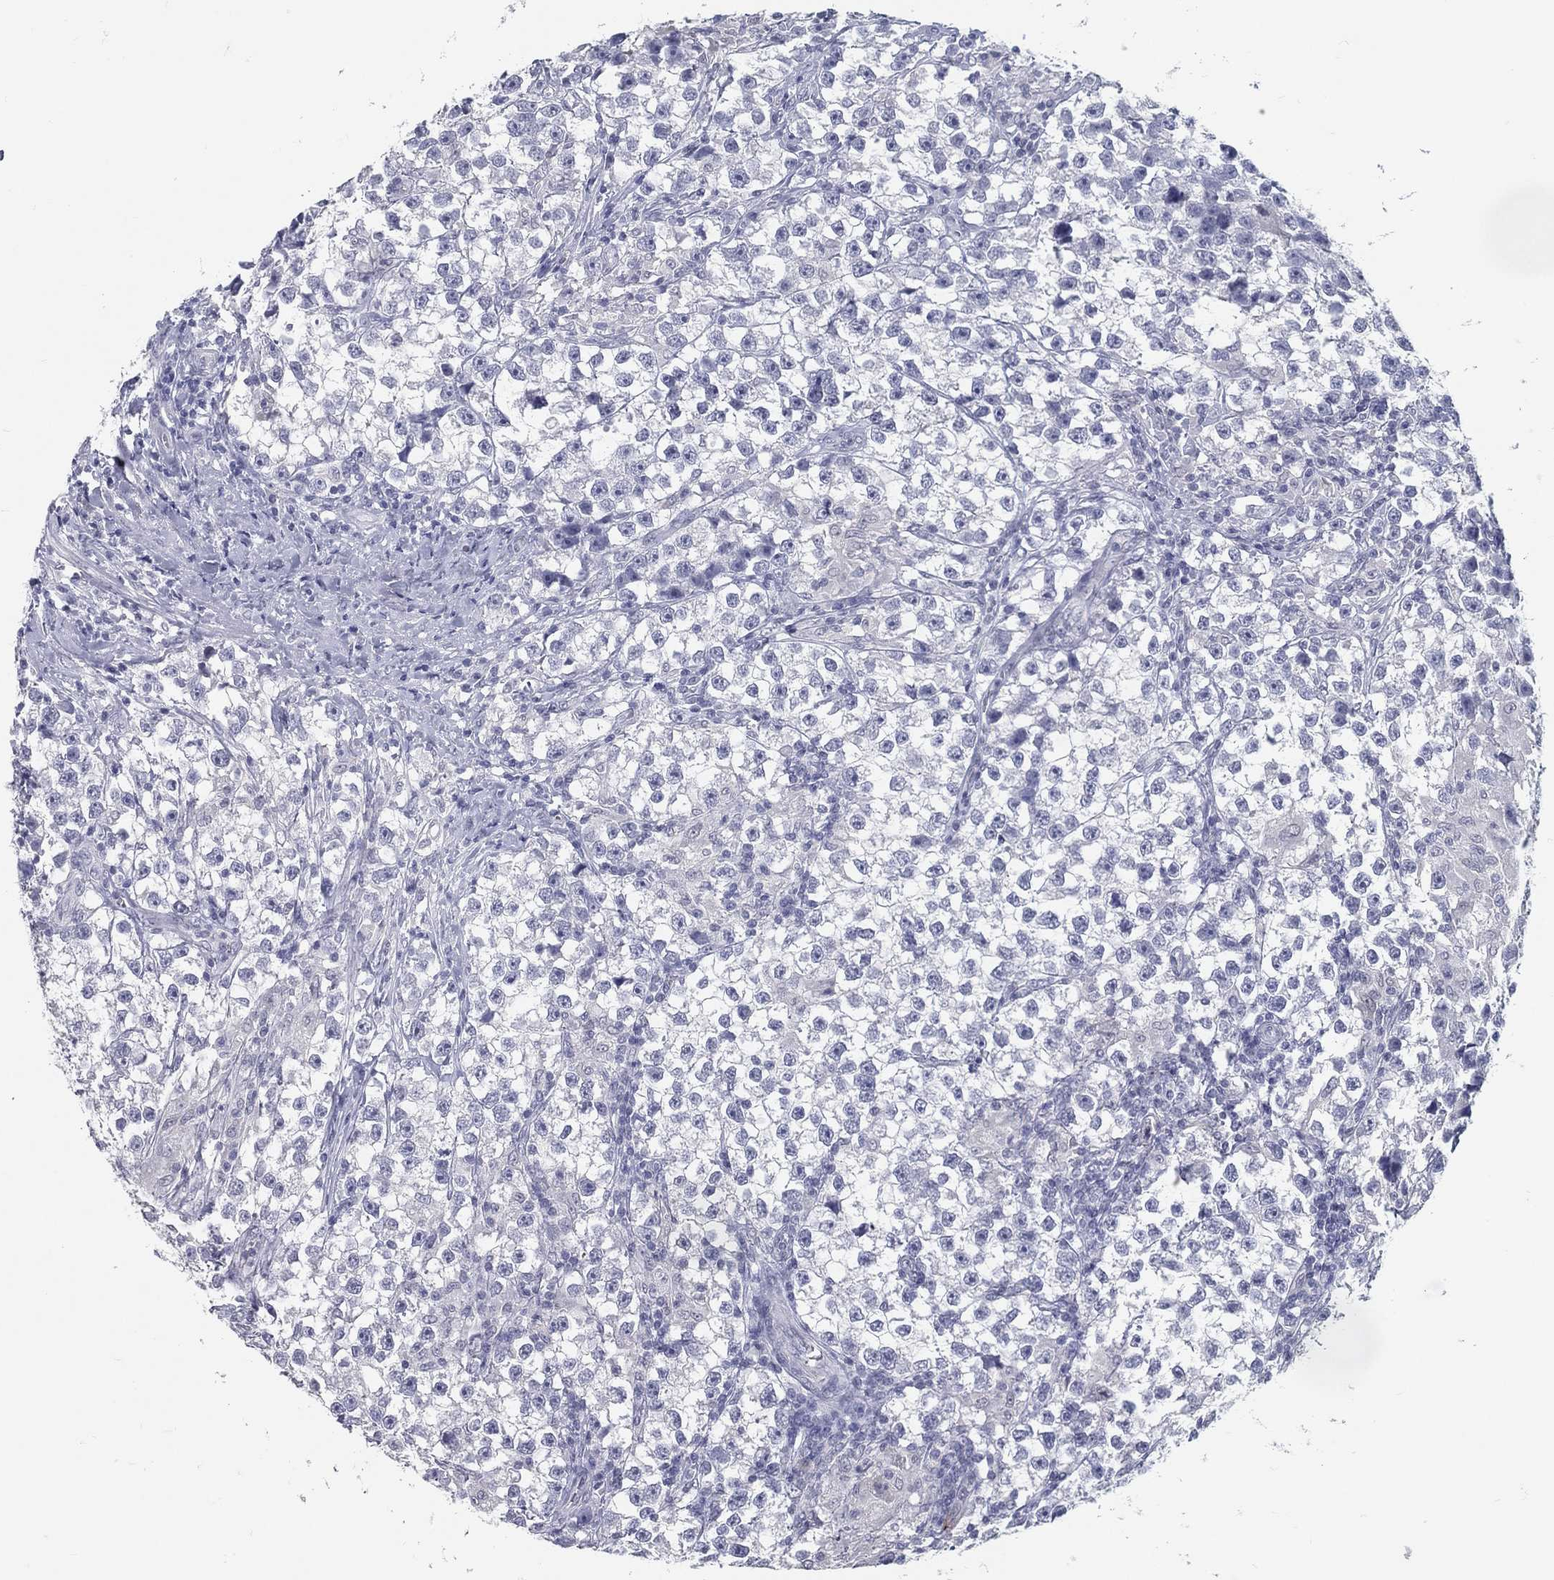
{"staining": {"intensity": "negative", "quantity": "none", "location": "none"}, "tissue": "testis cancer", "cell_type": "Tumor cells", "image_type": "cancer", "snomed": [{"axis": "morphology", "description": "Seminoma, NOS"}, {"axis": "topography", "description": "Testis"}], "caption": "Seminoma (testis) was stained to show a protein in brown. There is no significant staining in tumor cells.", "gene": "ACE2", "patient": {"sex": "male", "age": 46}}